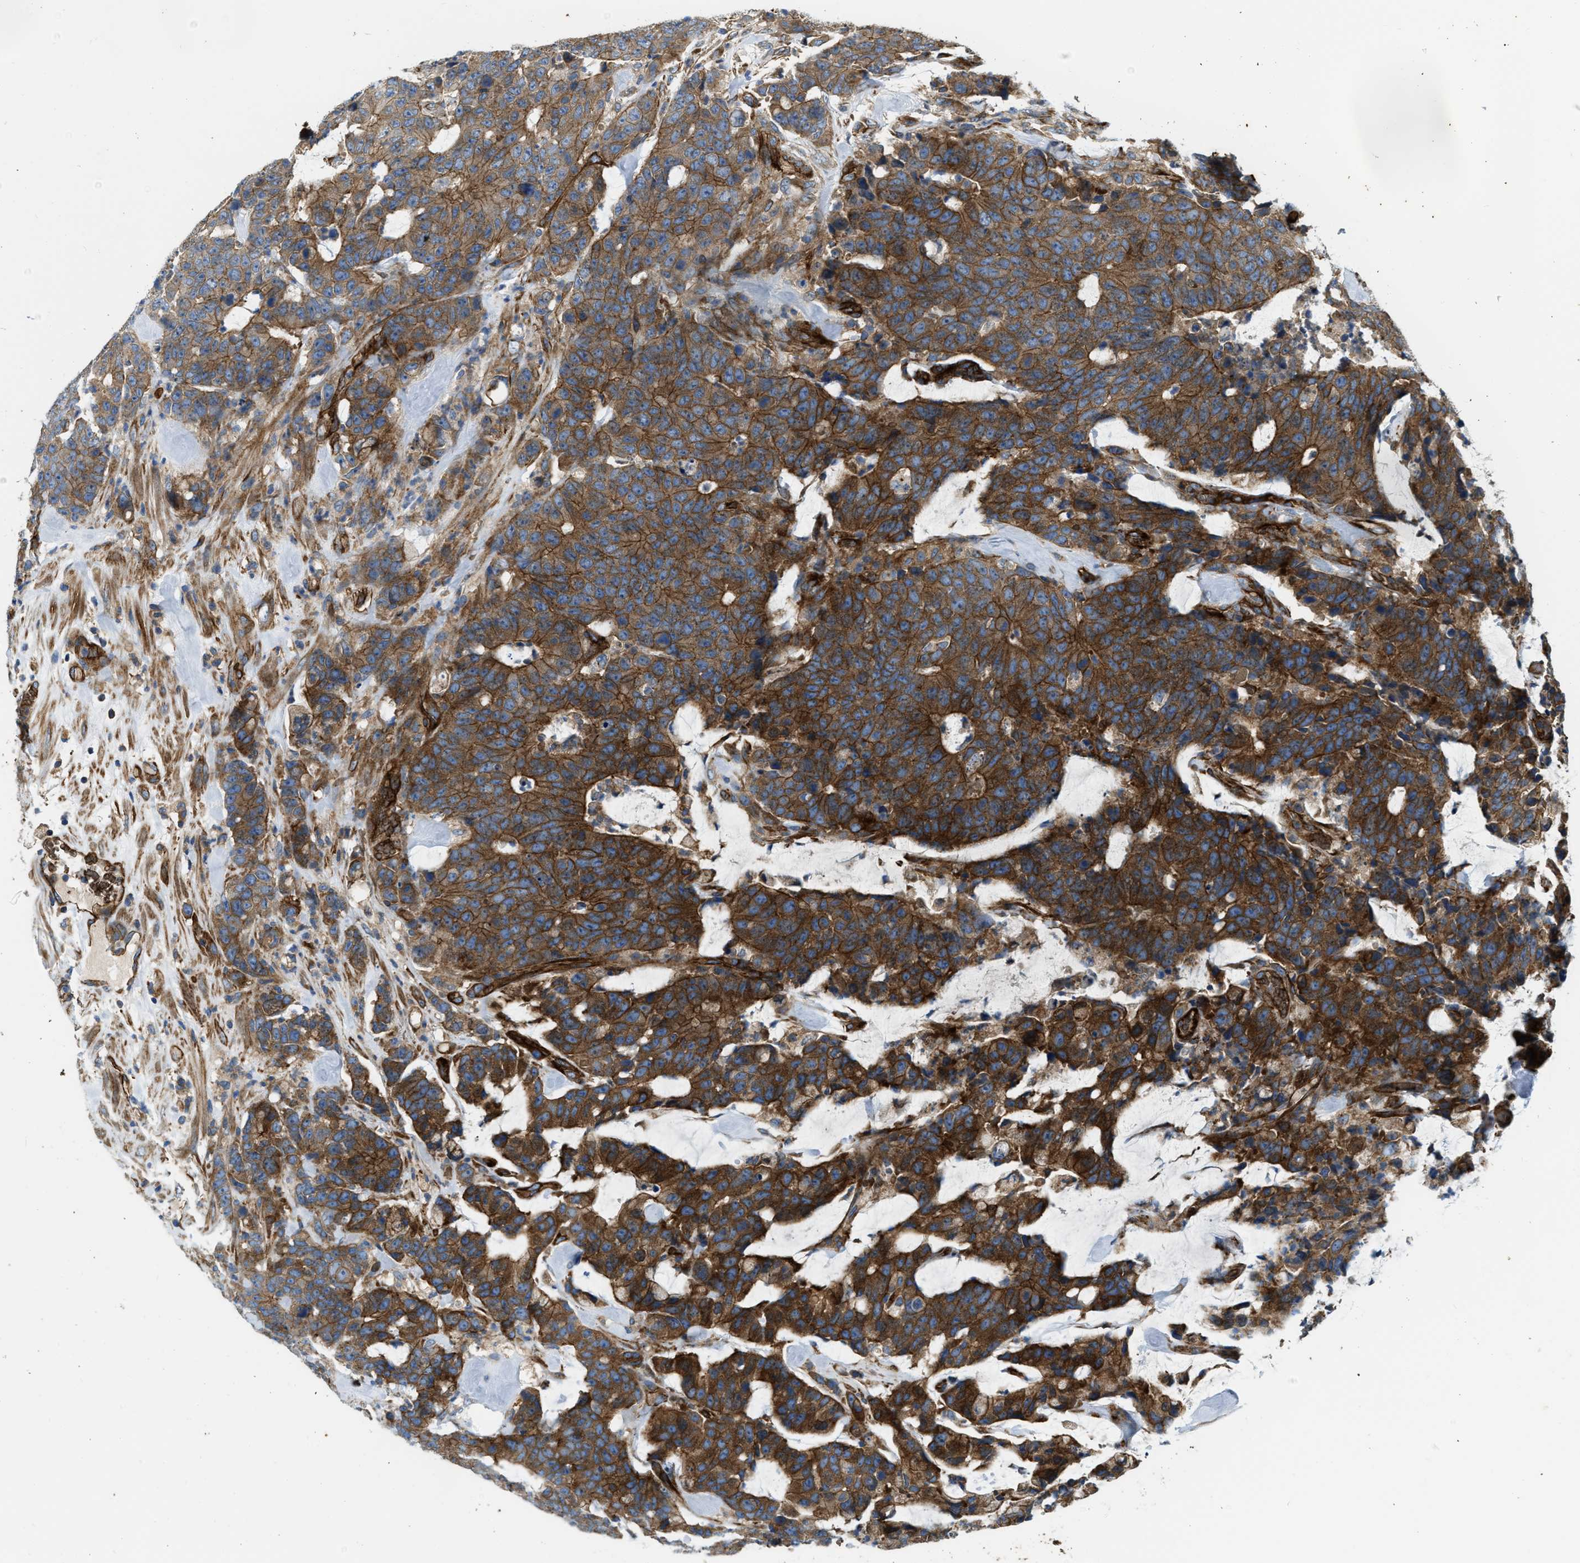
{"staining": {"intensity": "moderate", "quantity": ">75%", "location": "cytoplasmic/membranous"}, "tissue": "colorectal cancer", "cell_type": "Tumor cells", "image_type": "cancer", "snomed": [{"axis": "morphology", "description": "Adenocarcinoma, NOS"}, {"axis": "topography", "description": "Colon"}], "caption": "Immunohistochemistry (IHC) staining of colorectal cancer (adenocarcinoma), which demonstrates medium levels of moderate cytoplasmic/membranous positivity in about >75% of tumor cells indicating moderate cytoplasmic/membranous protein staining. The staining was performed using DAB (brown) for protein detection and nuclei were counterstained in hematoxylin (blue).", "gene": "ERC1", "patient": {"sex": "female", "age": 86}}